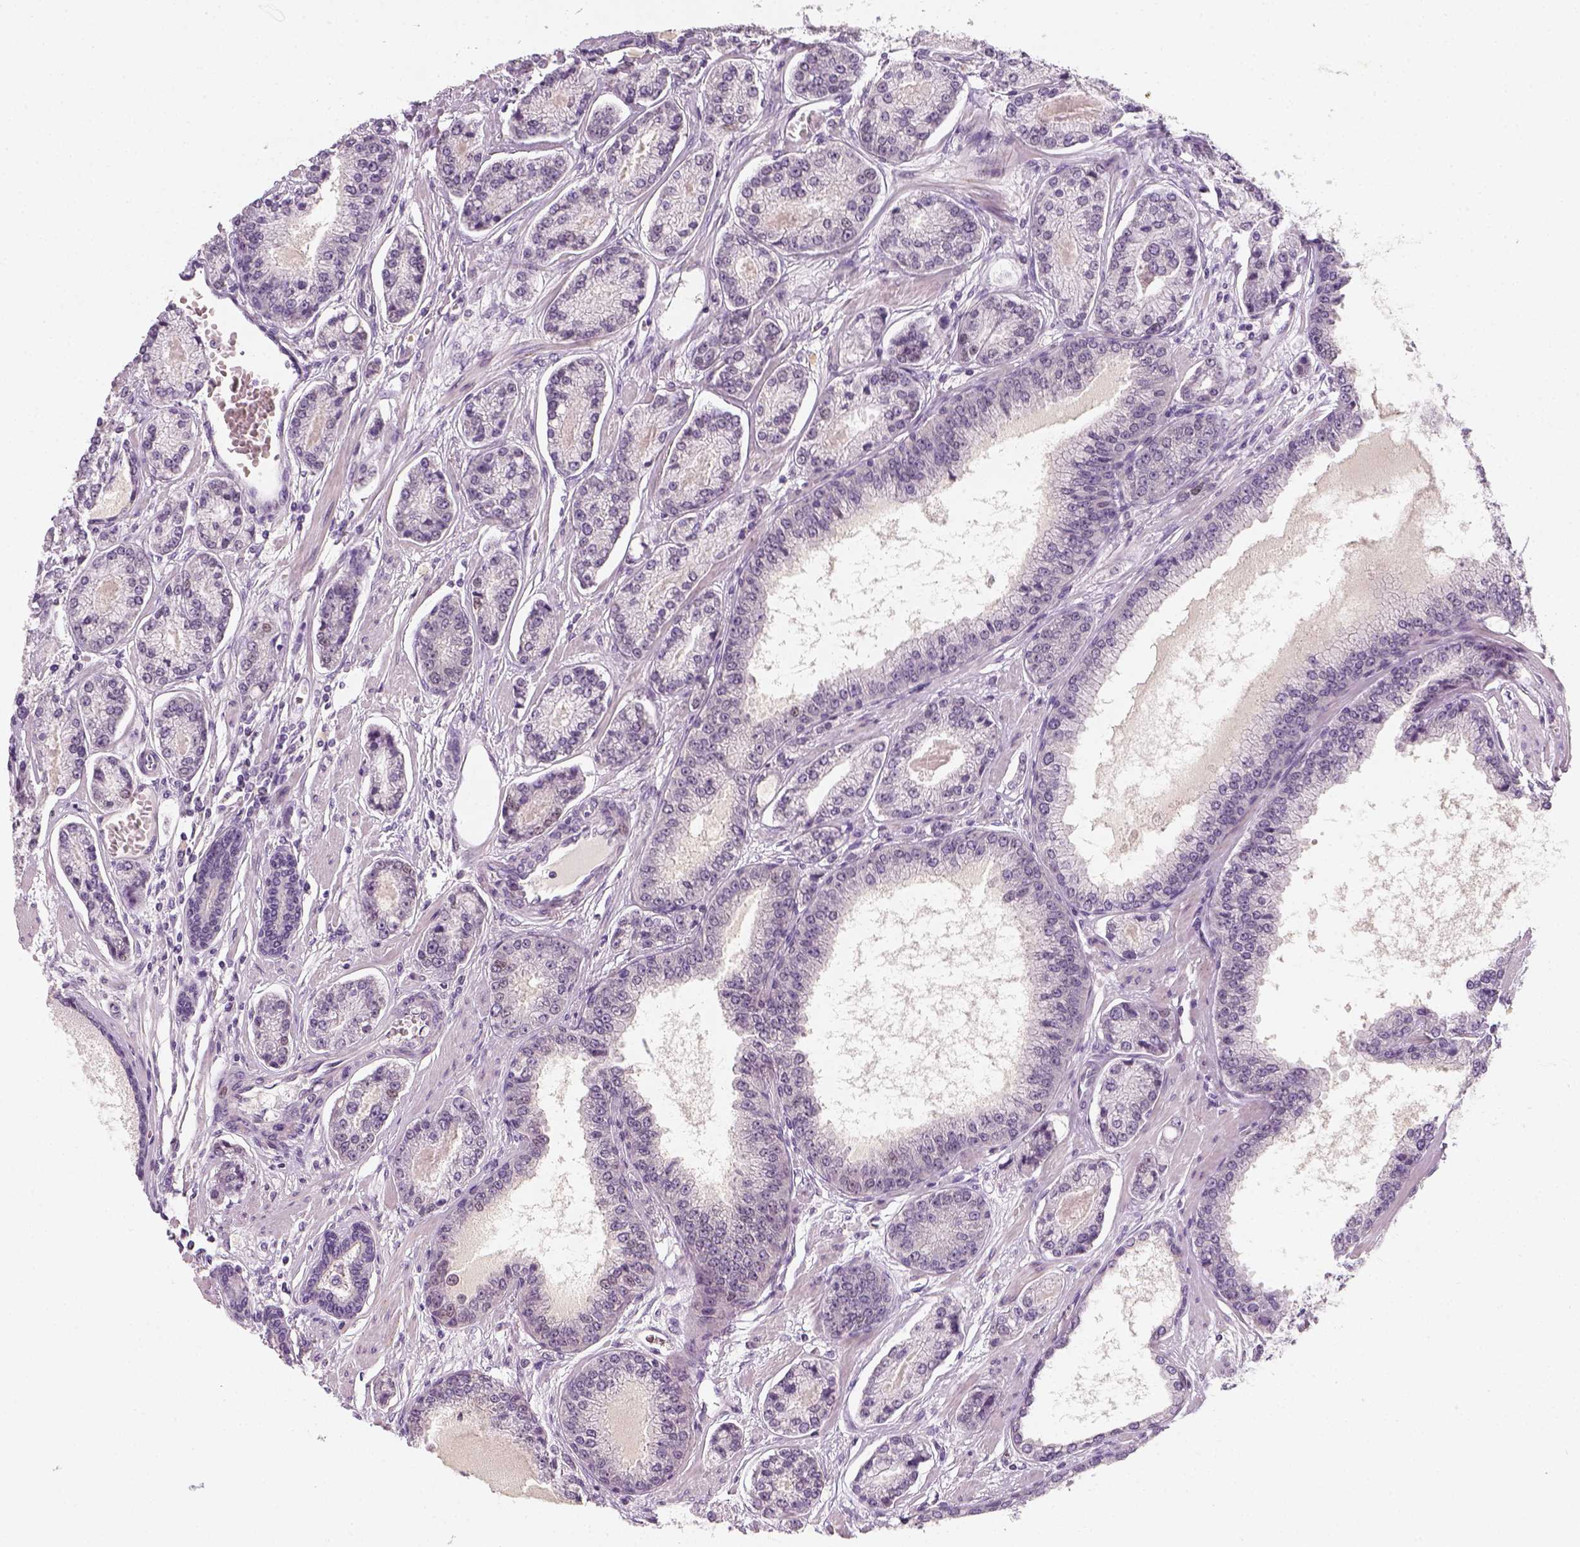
{"staining": {"intensity": "negative", "quantity": "none", "location": "none"}, "tissue": "prostate cancer", "cell_type": "Tumor cells", "image_type": "cancer", "snomed": [{"axis": "morphology", "description": "Adenocarcinoma, NOS"}, {"axis": "topography", "description": "Prostate"}], "caption": "Tumor cells are negative for protein expression in human adenocarcinoma (prostate).", "gene": "TP53", "patient": {"sex": "male", "age": 64}}